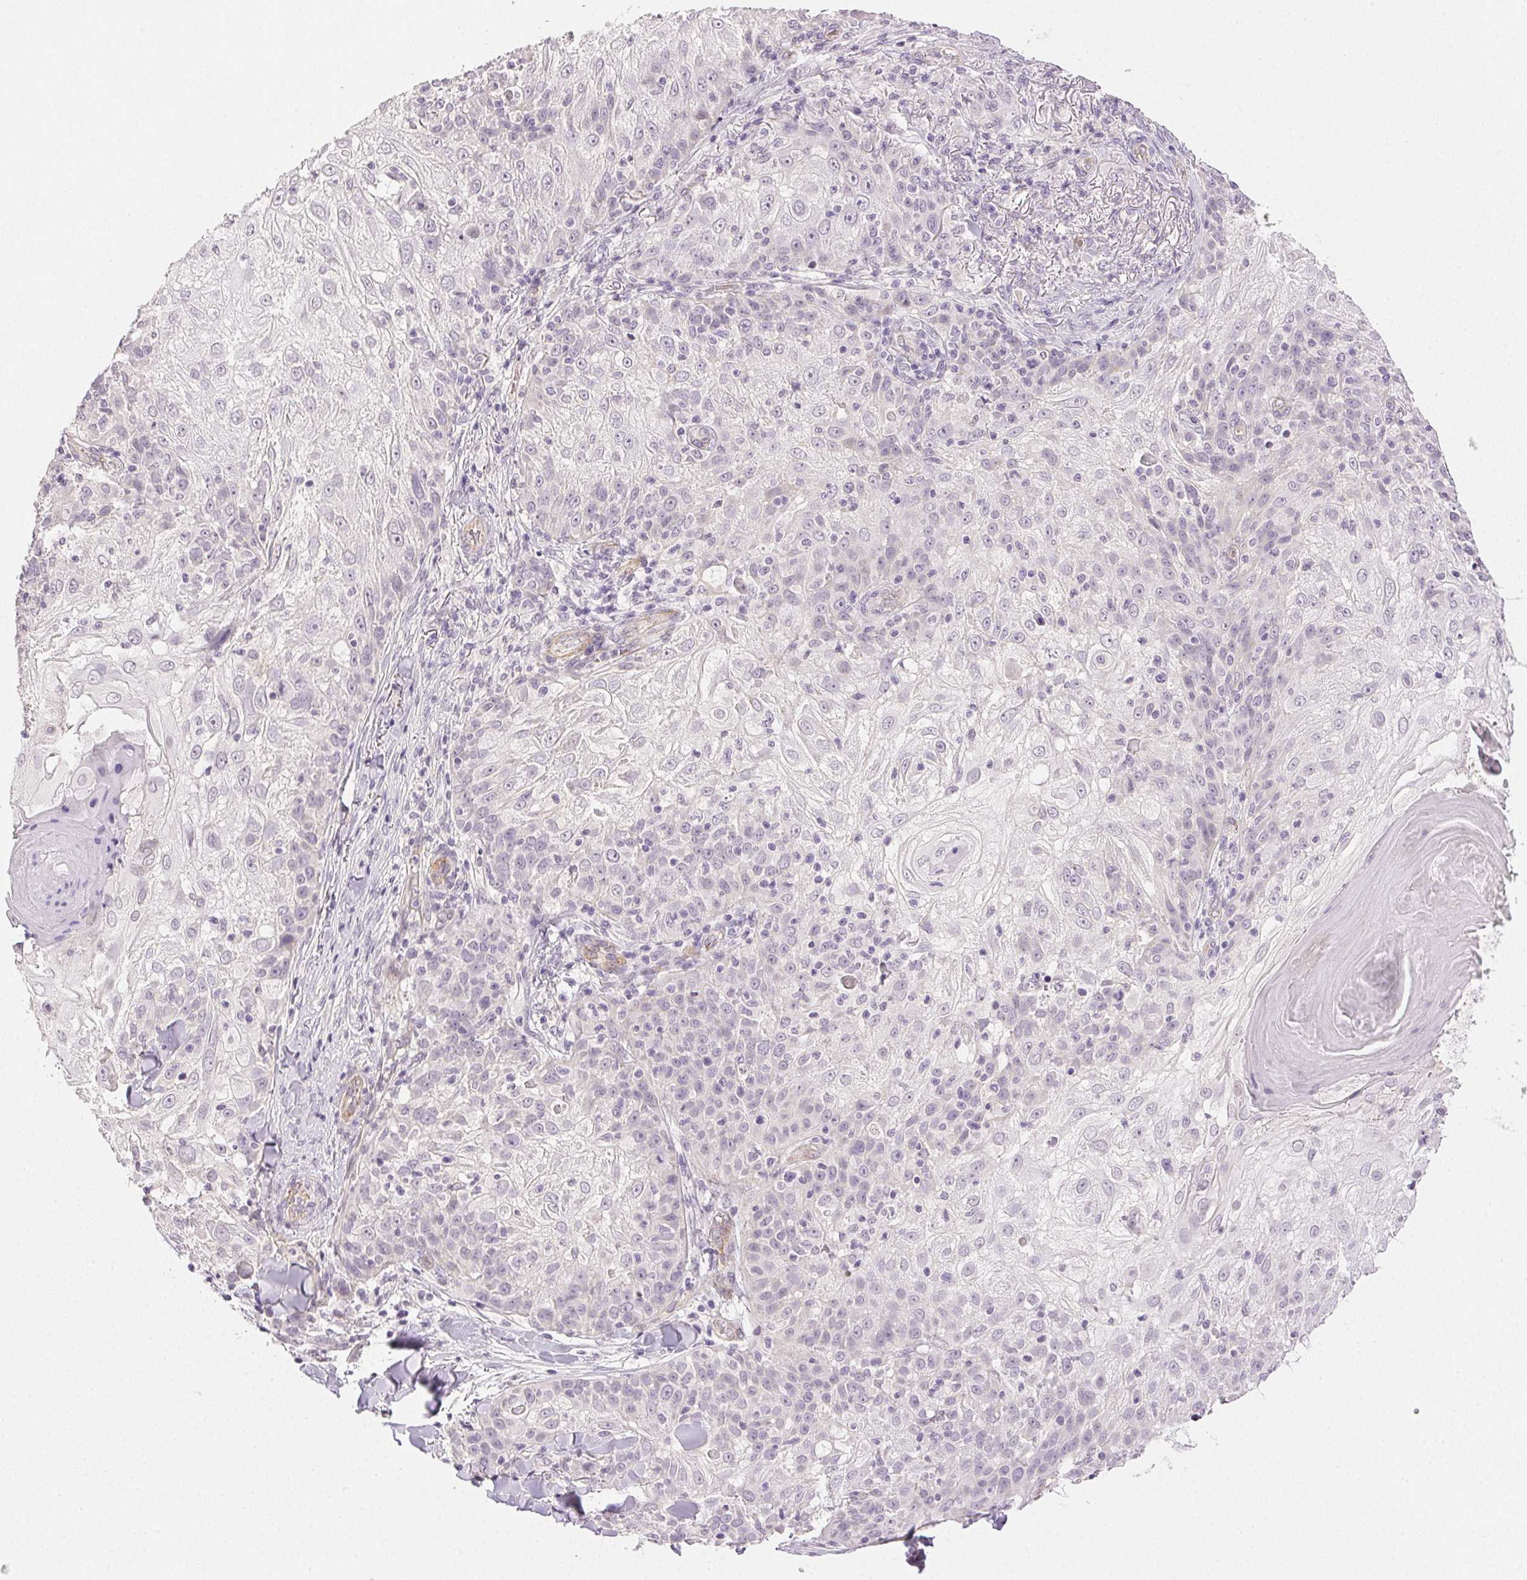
{"staining": {"intensity": "negative", "quantity": "none", "location": "none"}, "tissue": "skin cancer", "cell_type": "Tumor cells", "image_type": "cancer", "snomed": [{"axis": "morphology", "description": "Normal tissue, NOS"}, {"axis": "morphology", "description": "Squamous cell carcinoma, NOS"}, {"axis": "topography", "description": "Skin"}], "caption": "This is an immunohistochemistry (IHC) micrograph of squamous cell carcinoma (skin). There is no positivity in tumor cells.", "gene": "PLCB1", "patient": {"sex": "female", "age": 83}}